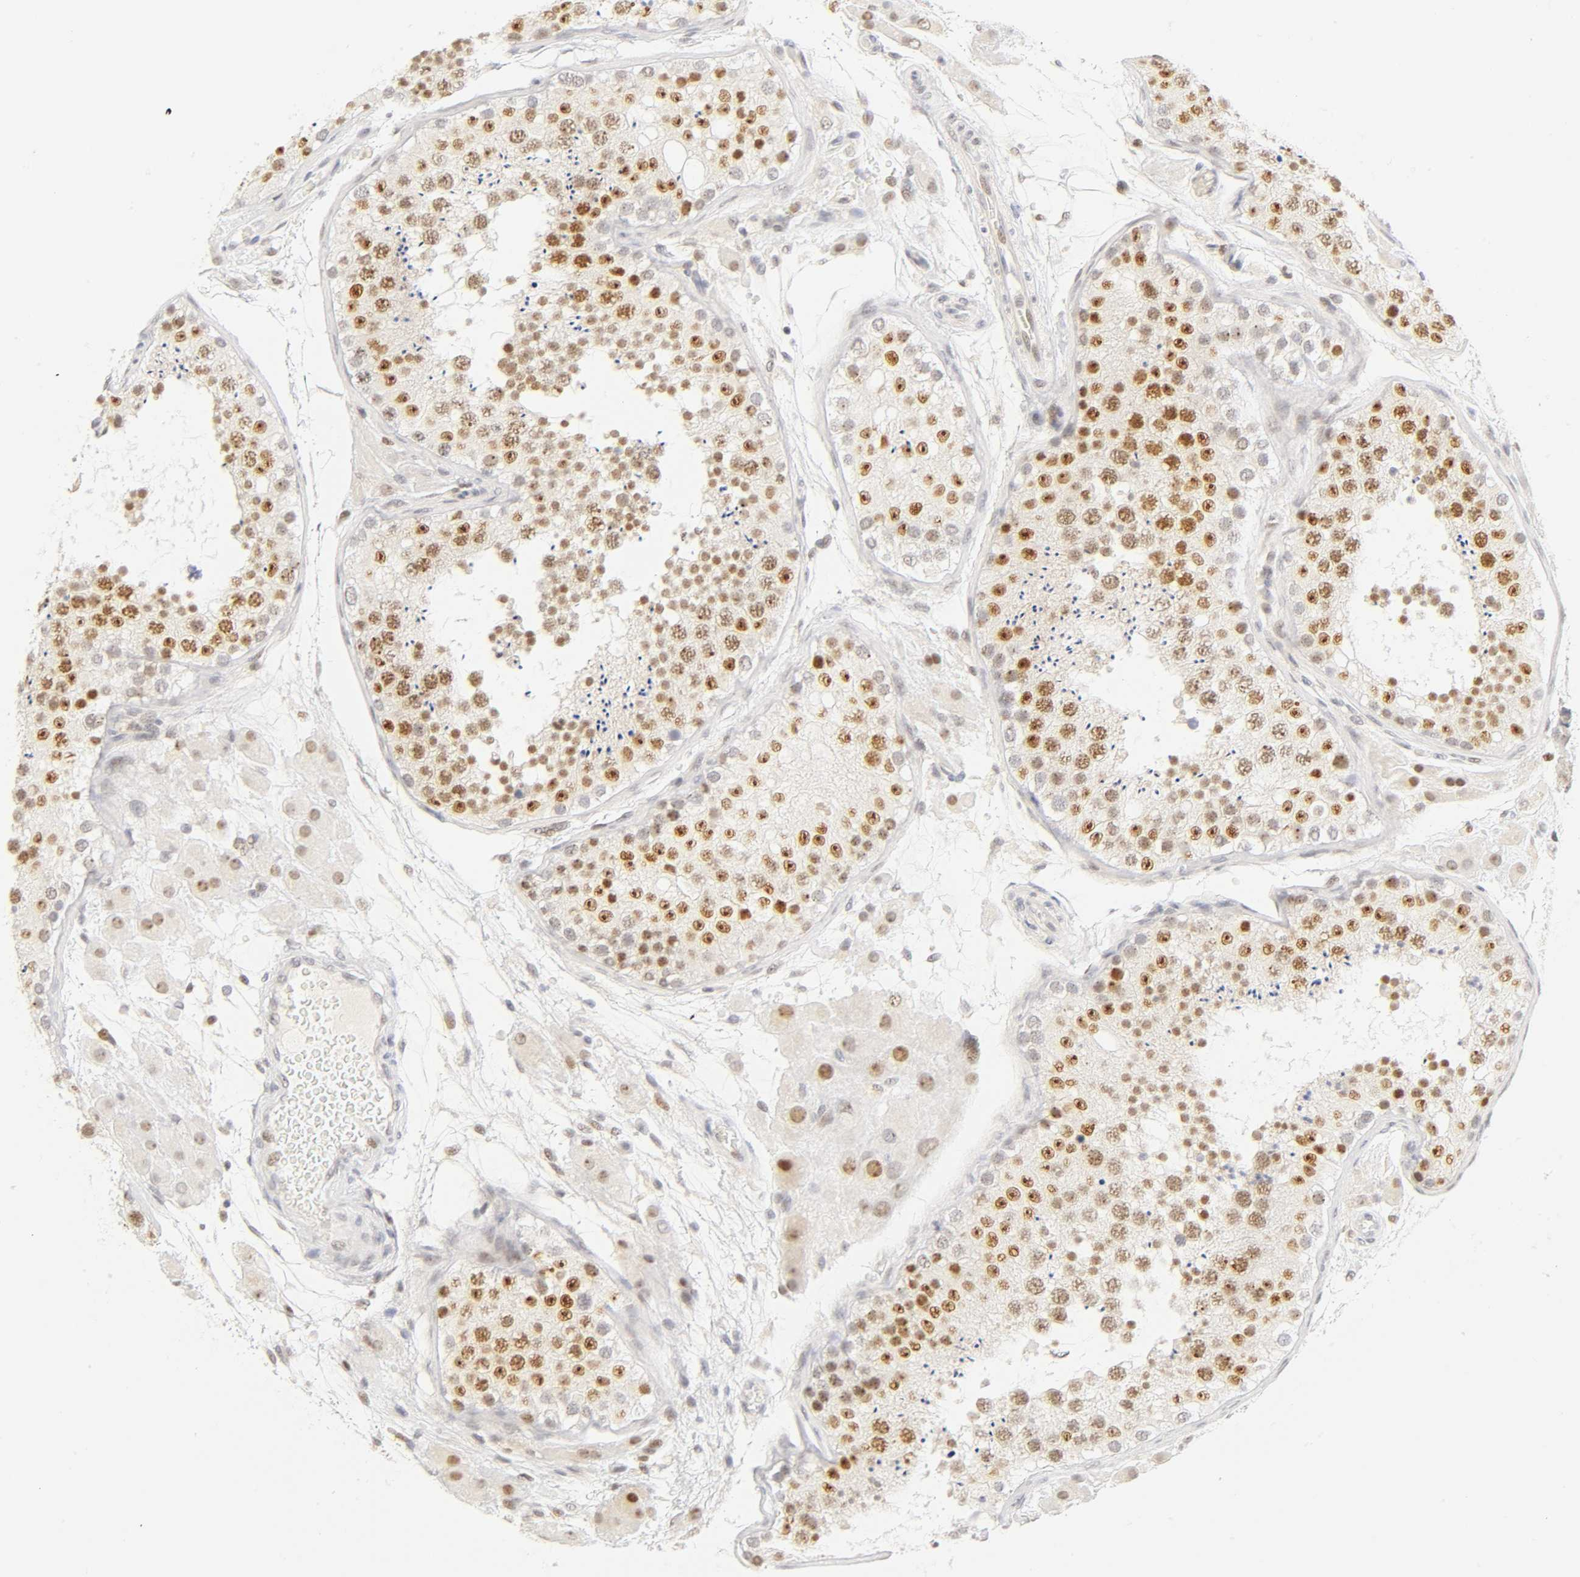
{"staining": {"intensity": "moderate", "quantity": ">75%", "location": "nuclear"}, "tissue": "testis", "cell_type": "Cells in seminiferous ducts", "image_type": "normal", "snomed": [{"axis": "morphology", "description": "Normal tissue, NOS"}, {"axis": "topography", "description": "Testis"}], "caption": "Moderate nuclear expression is present in about >75% of cells in seminiferous ducts in normal testis. The staining was performed using DAB (3,3'-diaminobenzidine) to visualize the protein expression in brown, while the nuclei were stained in blue with hematoxylin (Magnification: 20x).", "gene": "MNAT1", "patient": {"sex": "male", "age": 26}}